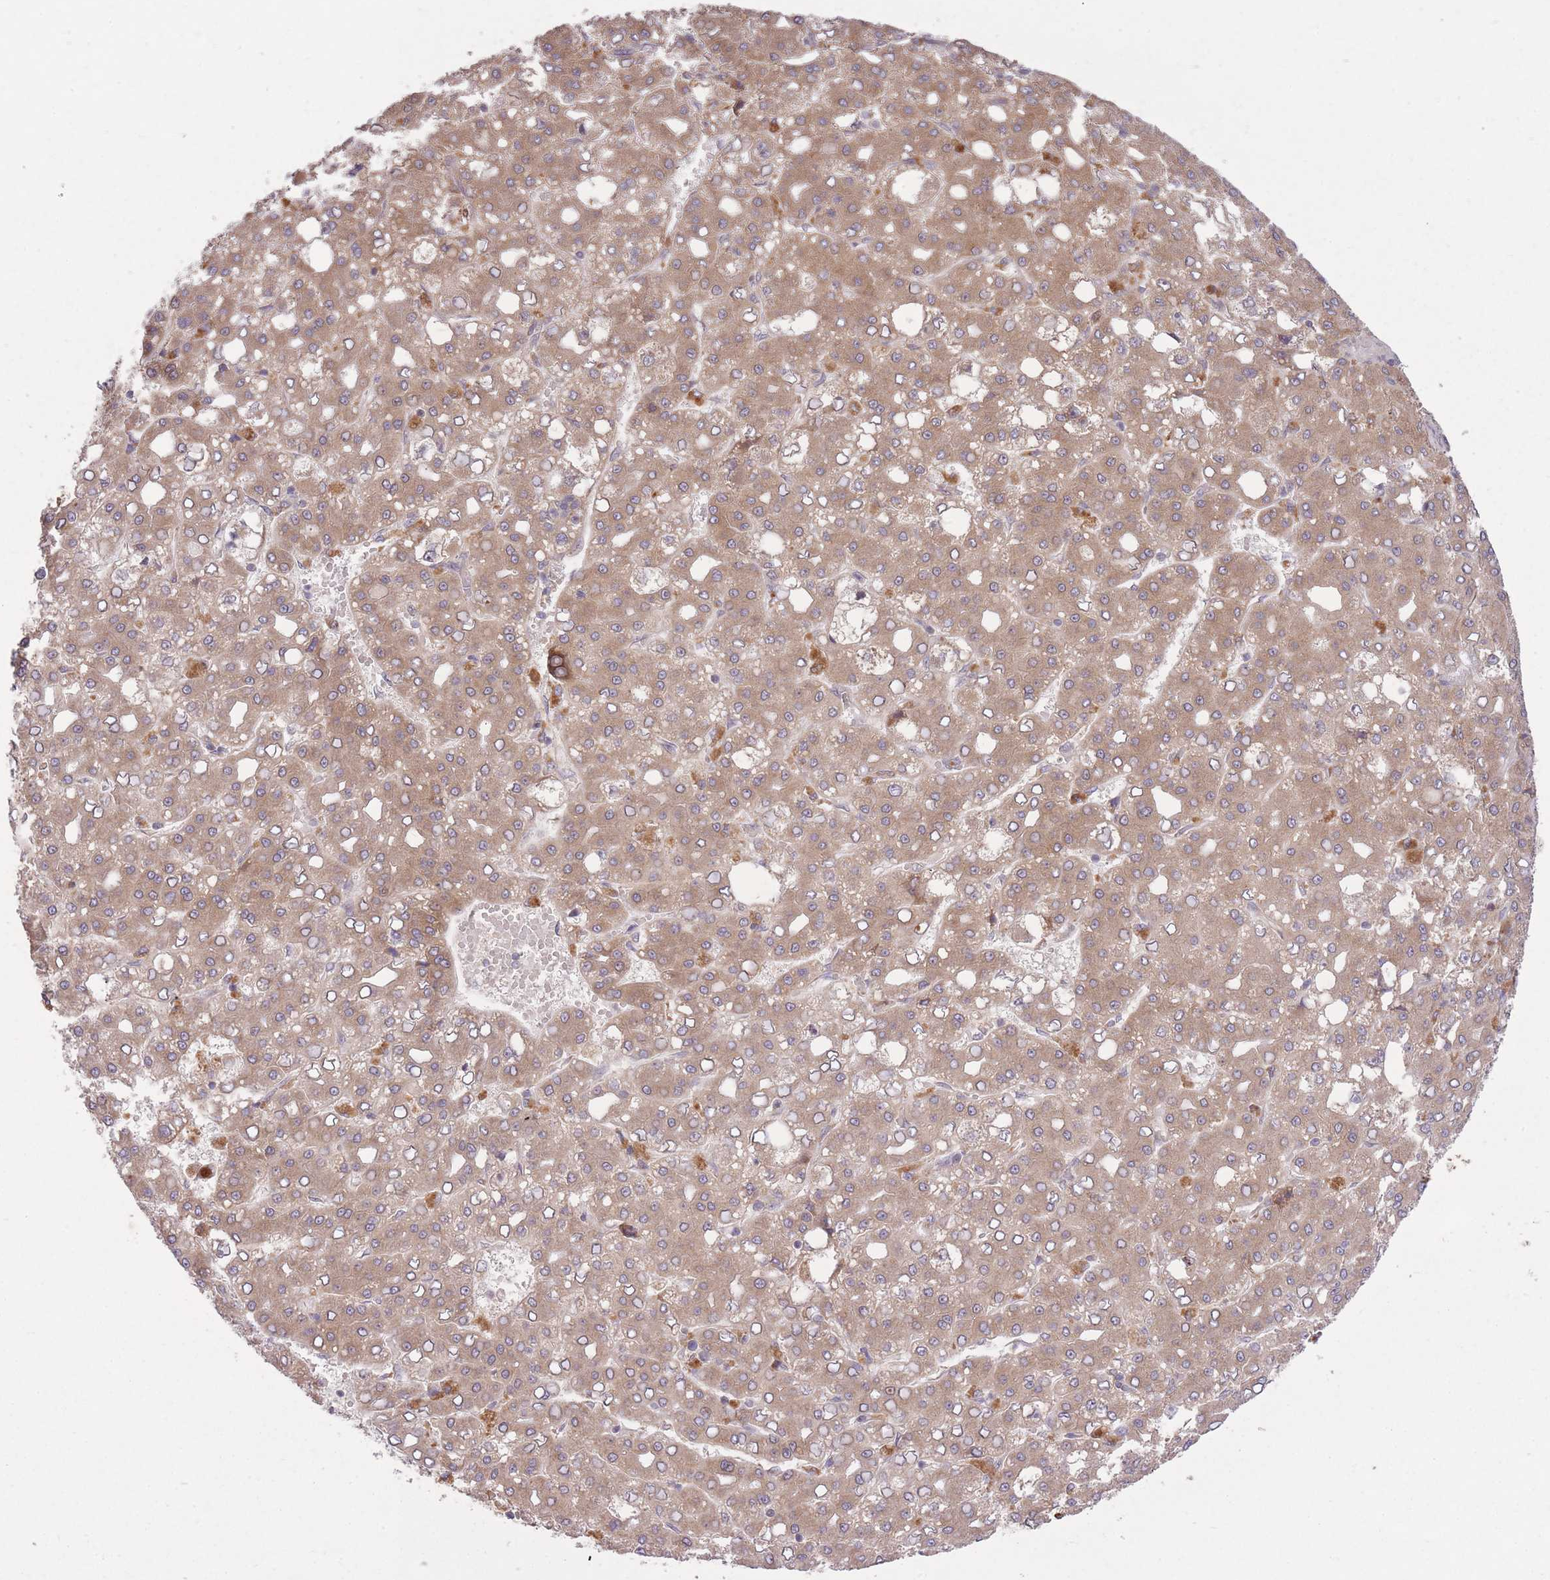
{"staining": {"intensity": "moderate", "quantity": ">75%", "location": "cytoplasmic/membranous"}, "tissue": "liver cancer", "cell_type": "Tumor cells", "image_type": "cancer", "snomed": [{"axis": "morphology", "description": "Carcinoma, Hepatocellular, NOS"}, {"axis": "topography", "description": "Liver"}], "caption": "Tumor cells demonstrate moderate cytoplasmic/membranous staining in about >75% of cells in liver cancer (hepatocellular carcinoma). (Stains: DAB in brown, nuclei in blue, Microscopy: brightfield microscopy at high magnification).", "gene": "ZNF391", "patient": {"sex": "male", "age": 65}}